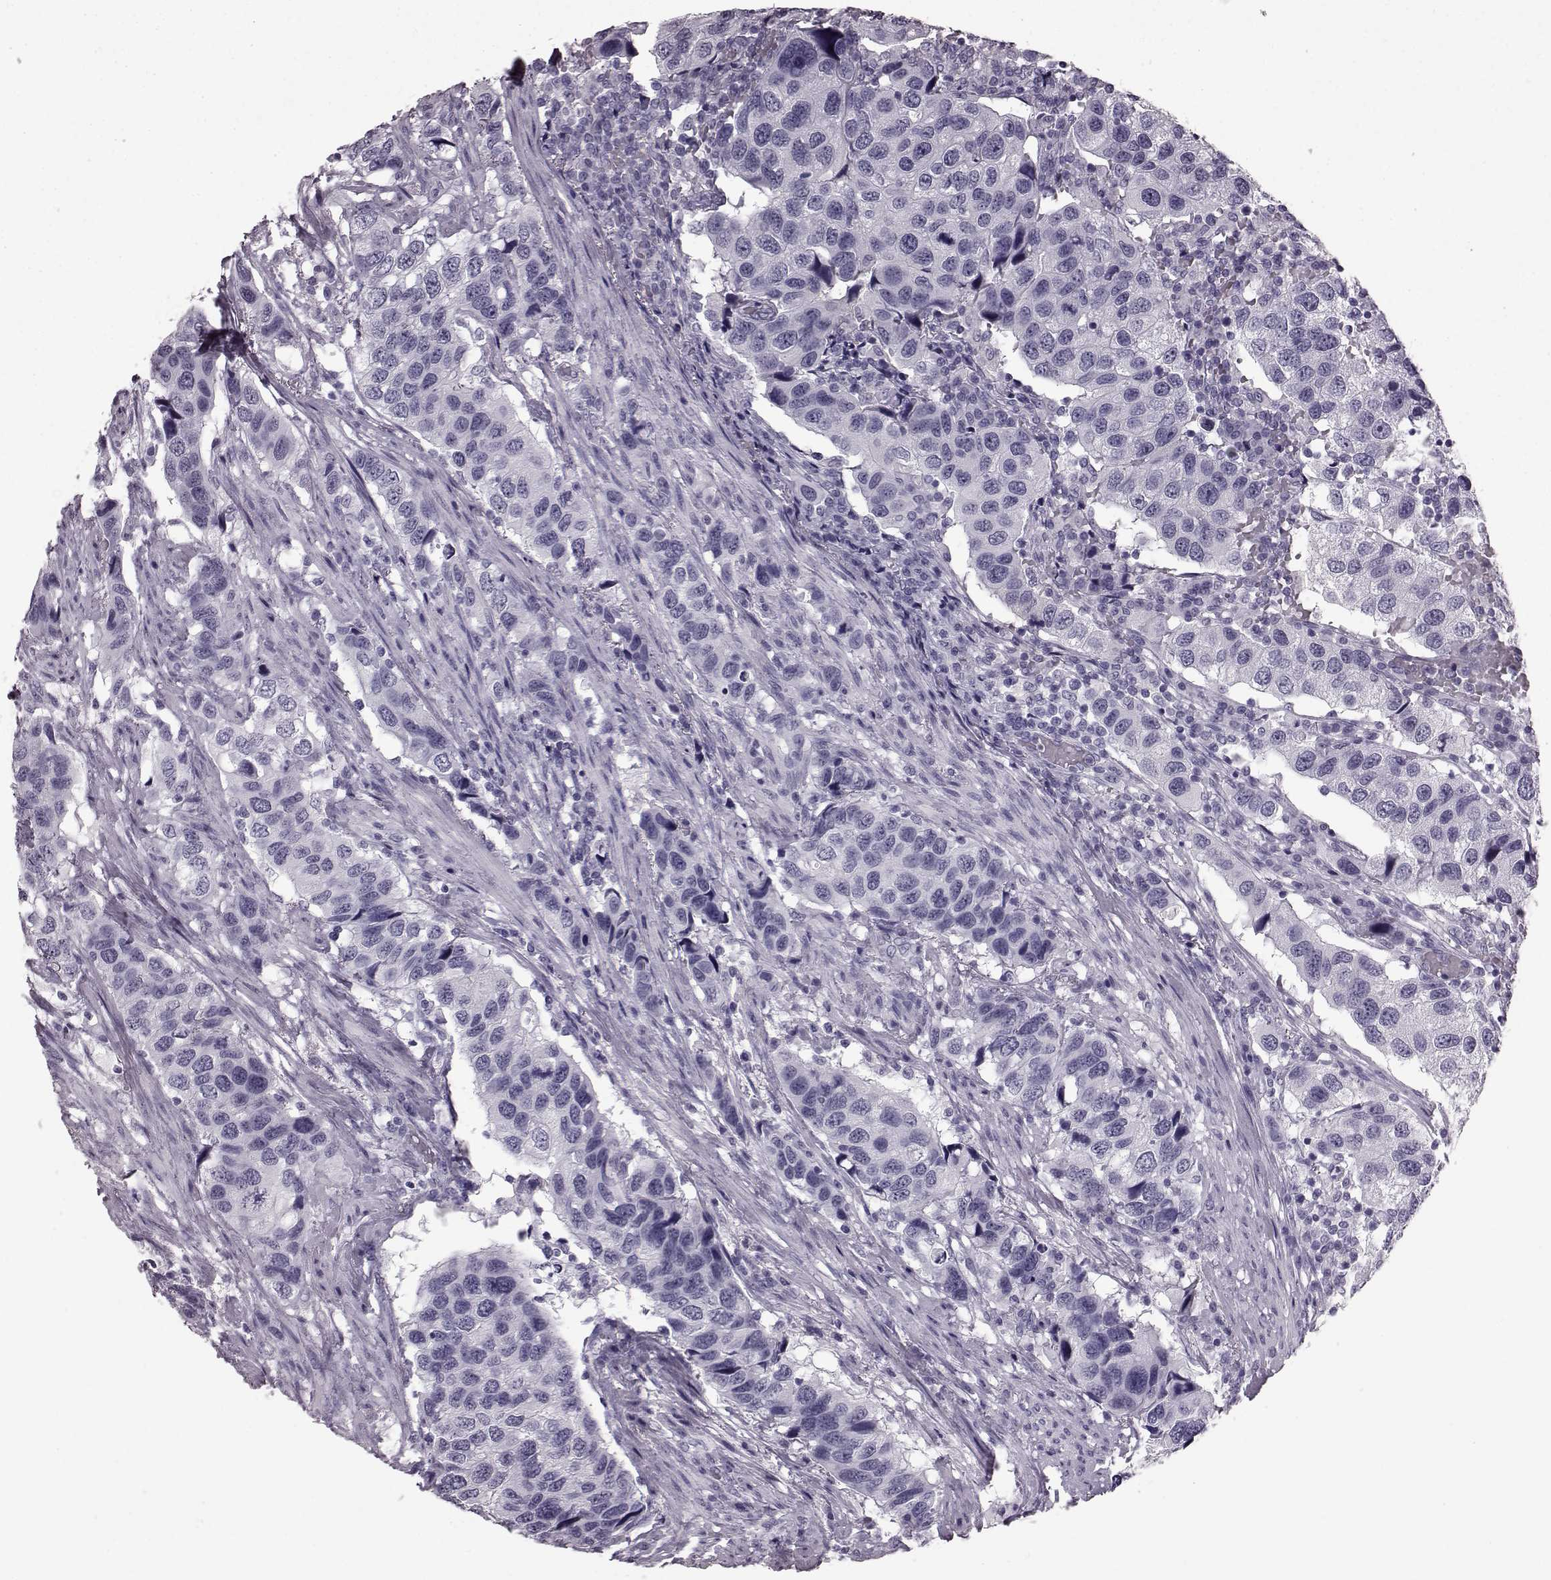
{"staining": {"intensity": "negative", "quantity": "none", "location": "none"}, "tissue": "urothelial cancer", "cell_type": "Tumor cells", "image_type": "cancer", "snomed": [{"axis": "morphology", "description": "Urothelial carcinoma, High grade"}, {"axis": "topography", "description": "Urinary bladder"}], "caption": "A high-resolution photomicrograph shows immunohistochemistry staining of urothelial cancer, which reveals no significant expression in tumor cells. The staining was performed using DAB (3,3'-diaminobenzidine) to visualize the protein expression in brown, while the nuclei were stained in blue with hematoxylin (Magnification: 20x).", "gene": "AIPL1", "patient": {"sex": "male", "age": 79}}